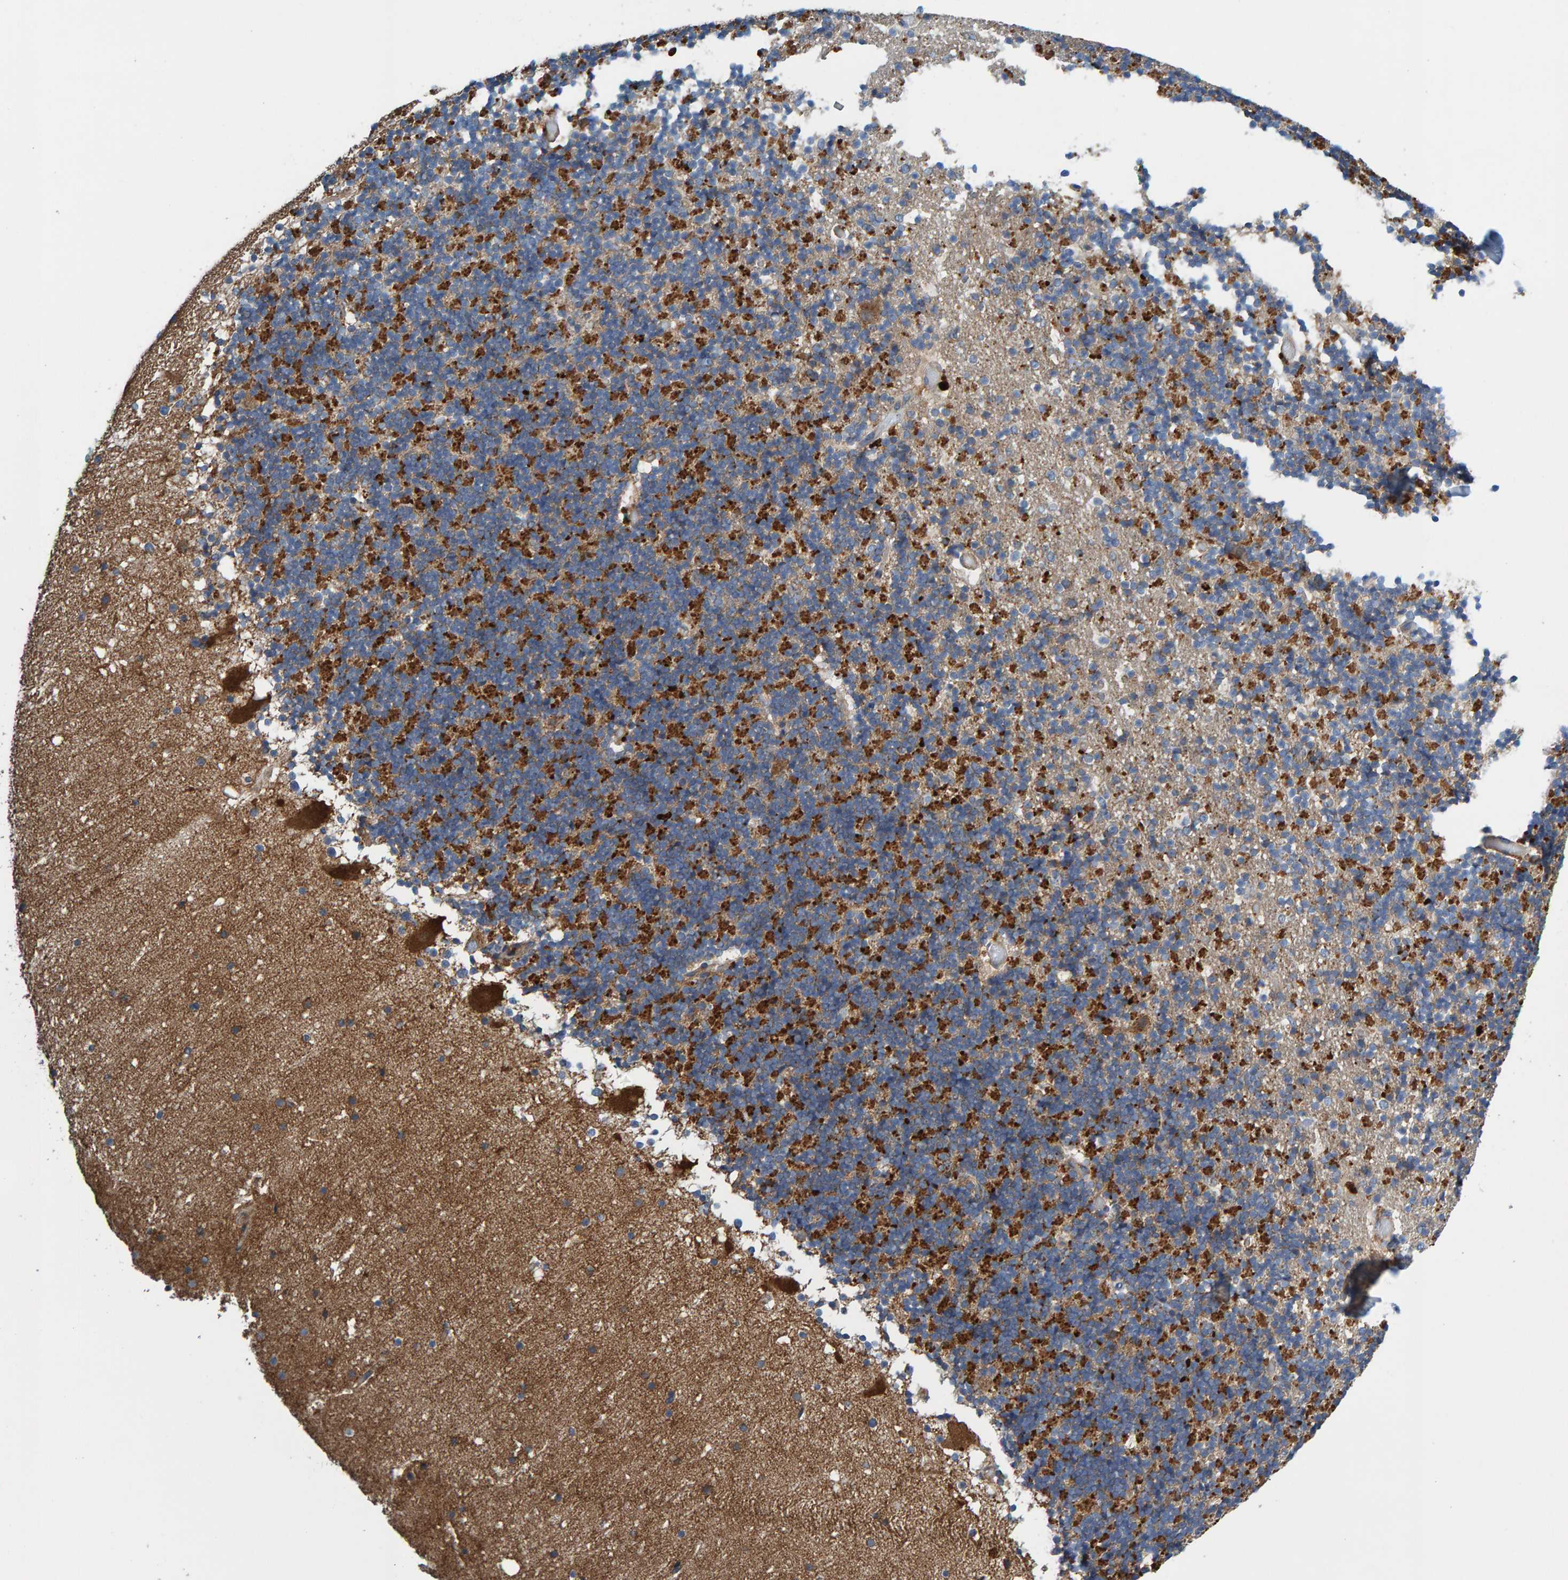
{"staining": {"intensity": "strong", "quantity": "25%-75%", "location": "cytoplasmic/membranous"}, "tissue": "cerebellum", "cell_type": "Cells in granular layer", "image_type": "normal", "snomed": [{"axis": "morphology", "description": "Normal tissue, NOS"}, {"axis": "topography", "description": "Cerebellum"}], "caption": "Unremarkable cerebellum displays strong cytoplasmic/membranous expression in approximately 25%-75% of cells in granular layer, visualized by immunohistochemistry.", "gene": "MKLN1", "patient": {"sex": "male", "age": 57}}